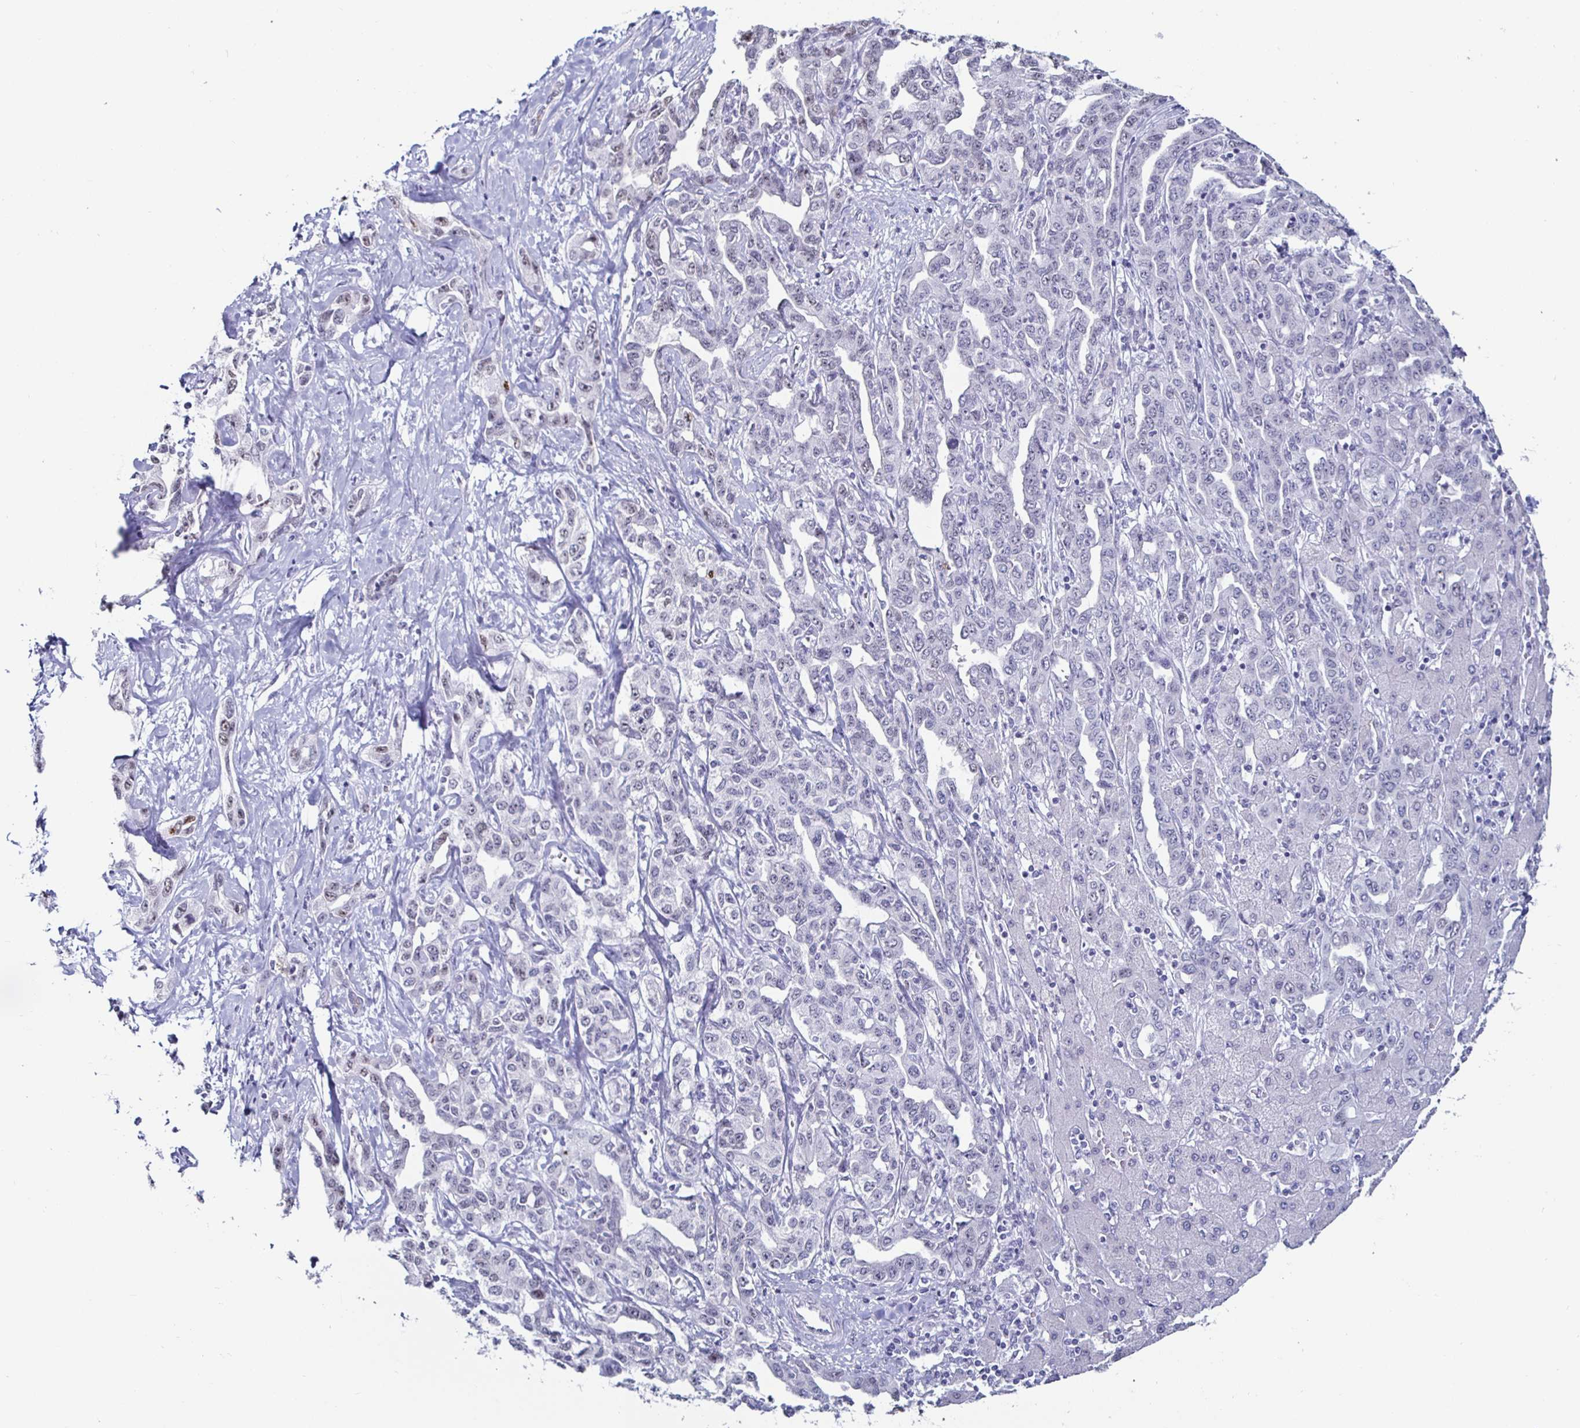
{"staining": {"intensity": "negative", "quantity": "none", "location": "none"}, "tissue": "liver cancer", "cell_type": "Tumor cells", "image_type": "cancer", "snomed": [{"axis": "morphology", "description": "Cholangiocarcinoma"}, {"axis": "topography", "description": "Liver"}], "caption": "Liver cholangiocarcinoma was stained to show a protein in brown. There is no significant positivity in tumor cells. (Immunohistochemistry, brightfield microscopy, high magnification).", "gene": "DDX39B", "patient": {"sex": "male", "age": 59}}